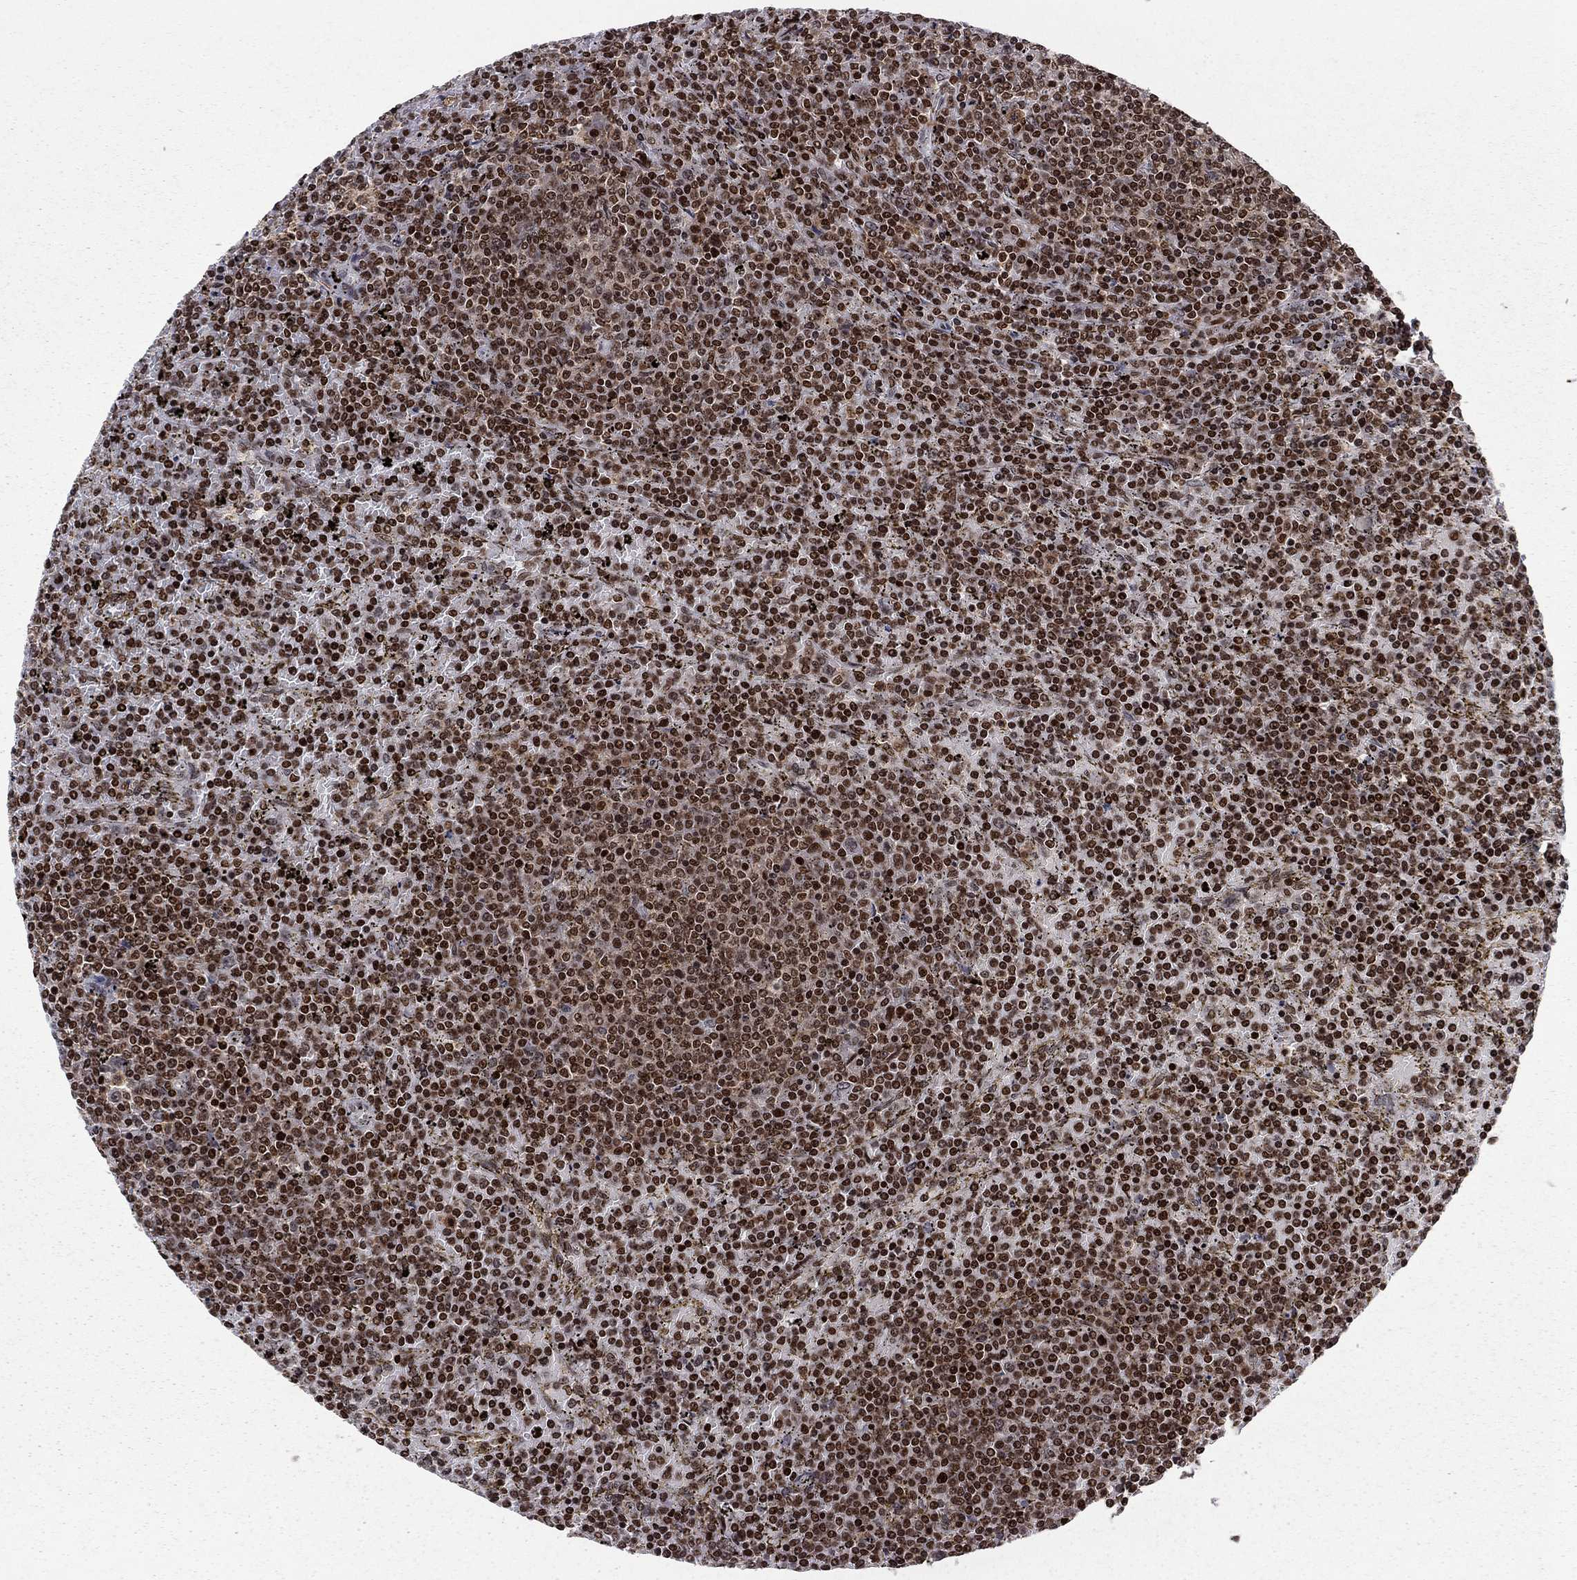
{"staining": {"intensity": "strong", "quantity": ">75%", "location": "nuclear"}, "tissue": "lymphoma", "cell_type": "Tumor cells", "image_type": "cancer", "snomed": [{"axis": "morphology", "description": "Malignant lymphoma, non-Hodgkin's type, Low grade"}, {"axis": "topography", "description": "Spleen"}], "caption": "DAB immunohistochemical staining of human low-grade malignant lymphoma, non-Hodgkin's type demonstrates strong nuclear protein expression in approximately >75% of tumor cells.", "gene": "RNASEH2C", "patient": {"sex": "female", "age": 77}}